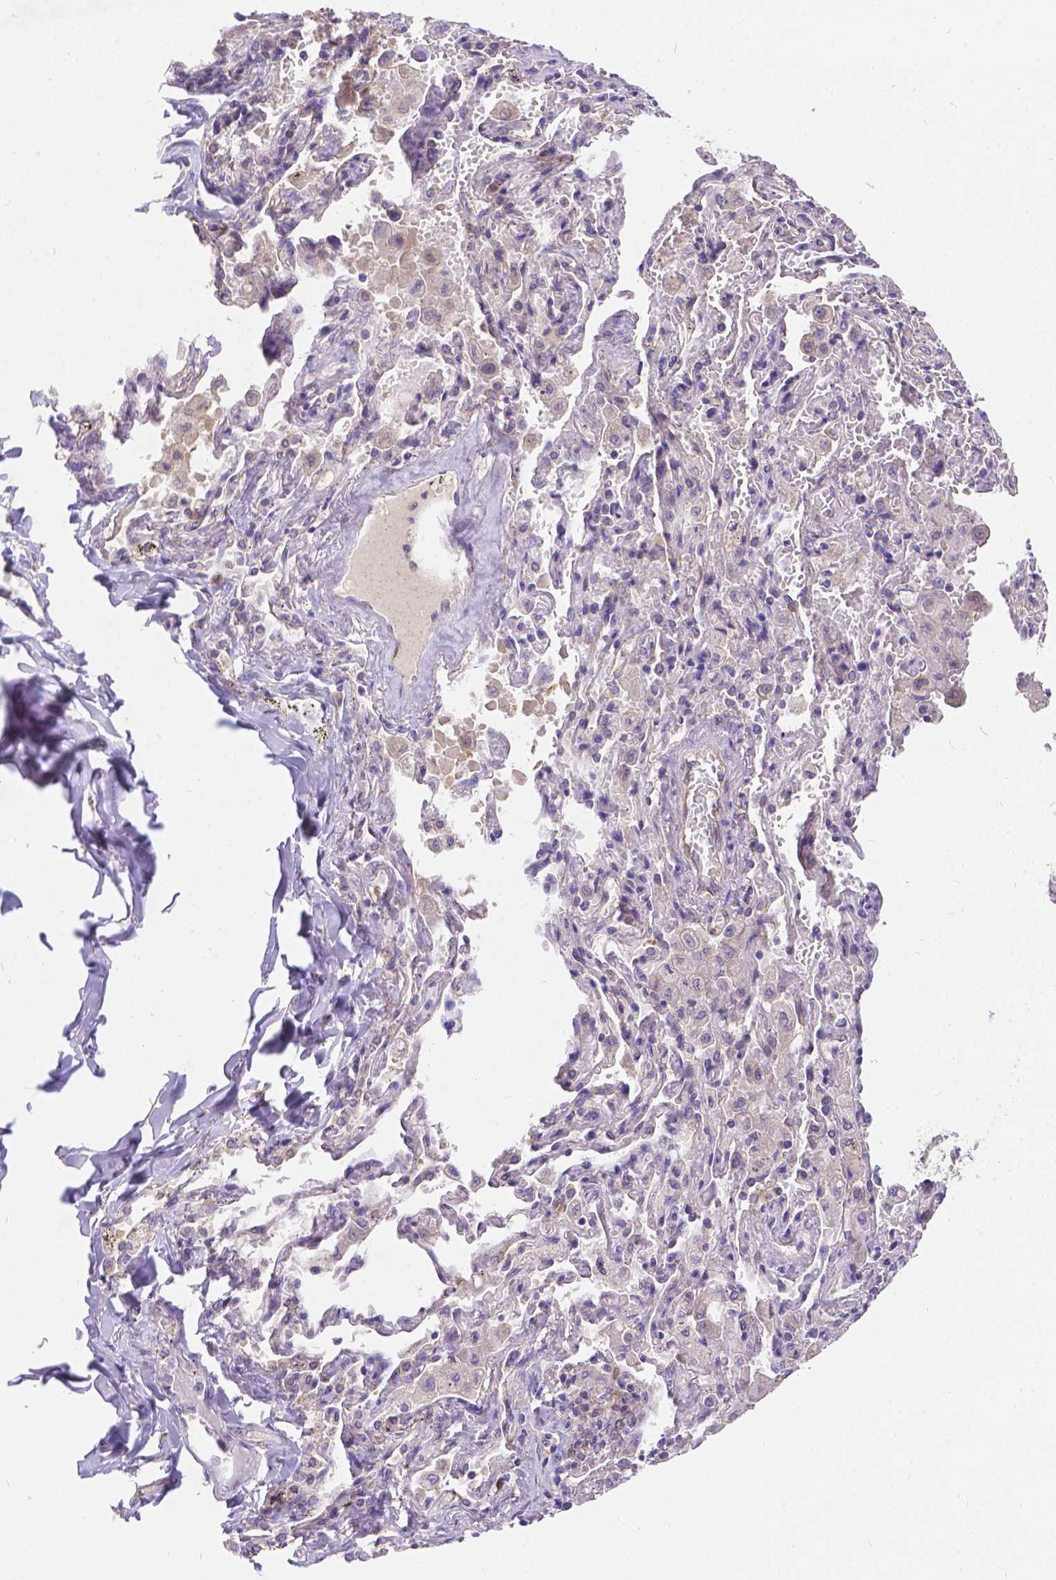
{"staining": {"intensity": "weak", "quantity": "<25%", "location": "cytoplasmic/membranous"}, "tissue": "lung cancer", "cell_type": "Tumor cells", "image_type": "cancer", "snomed": [{"axis": "morphology", "description": "Adenocarcinoma, NOS"}, {"axis": "topography", "description": "Lung"}], "caption": "Immunohistochemistry histopathology image of lung cancer stained for a protein (brown), which shows no positivity in tumor cells.", "gene": "DENND6A", "patient": {"sex": "male", "age": 64}}